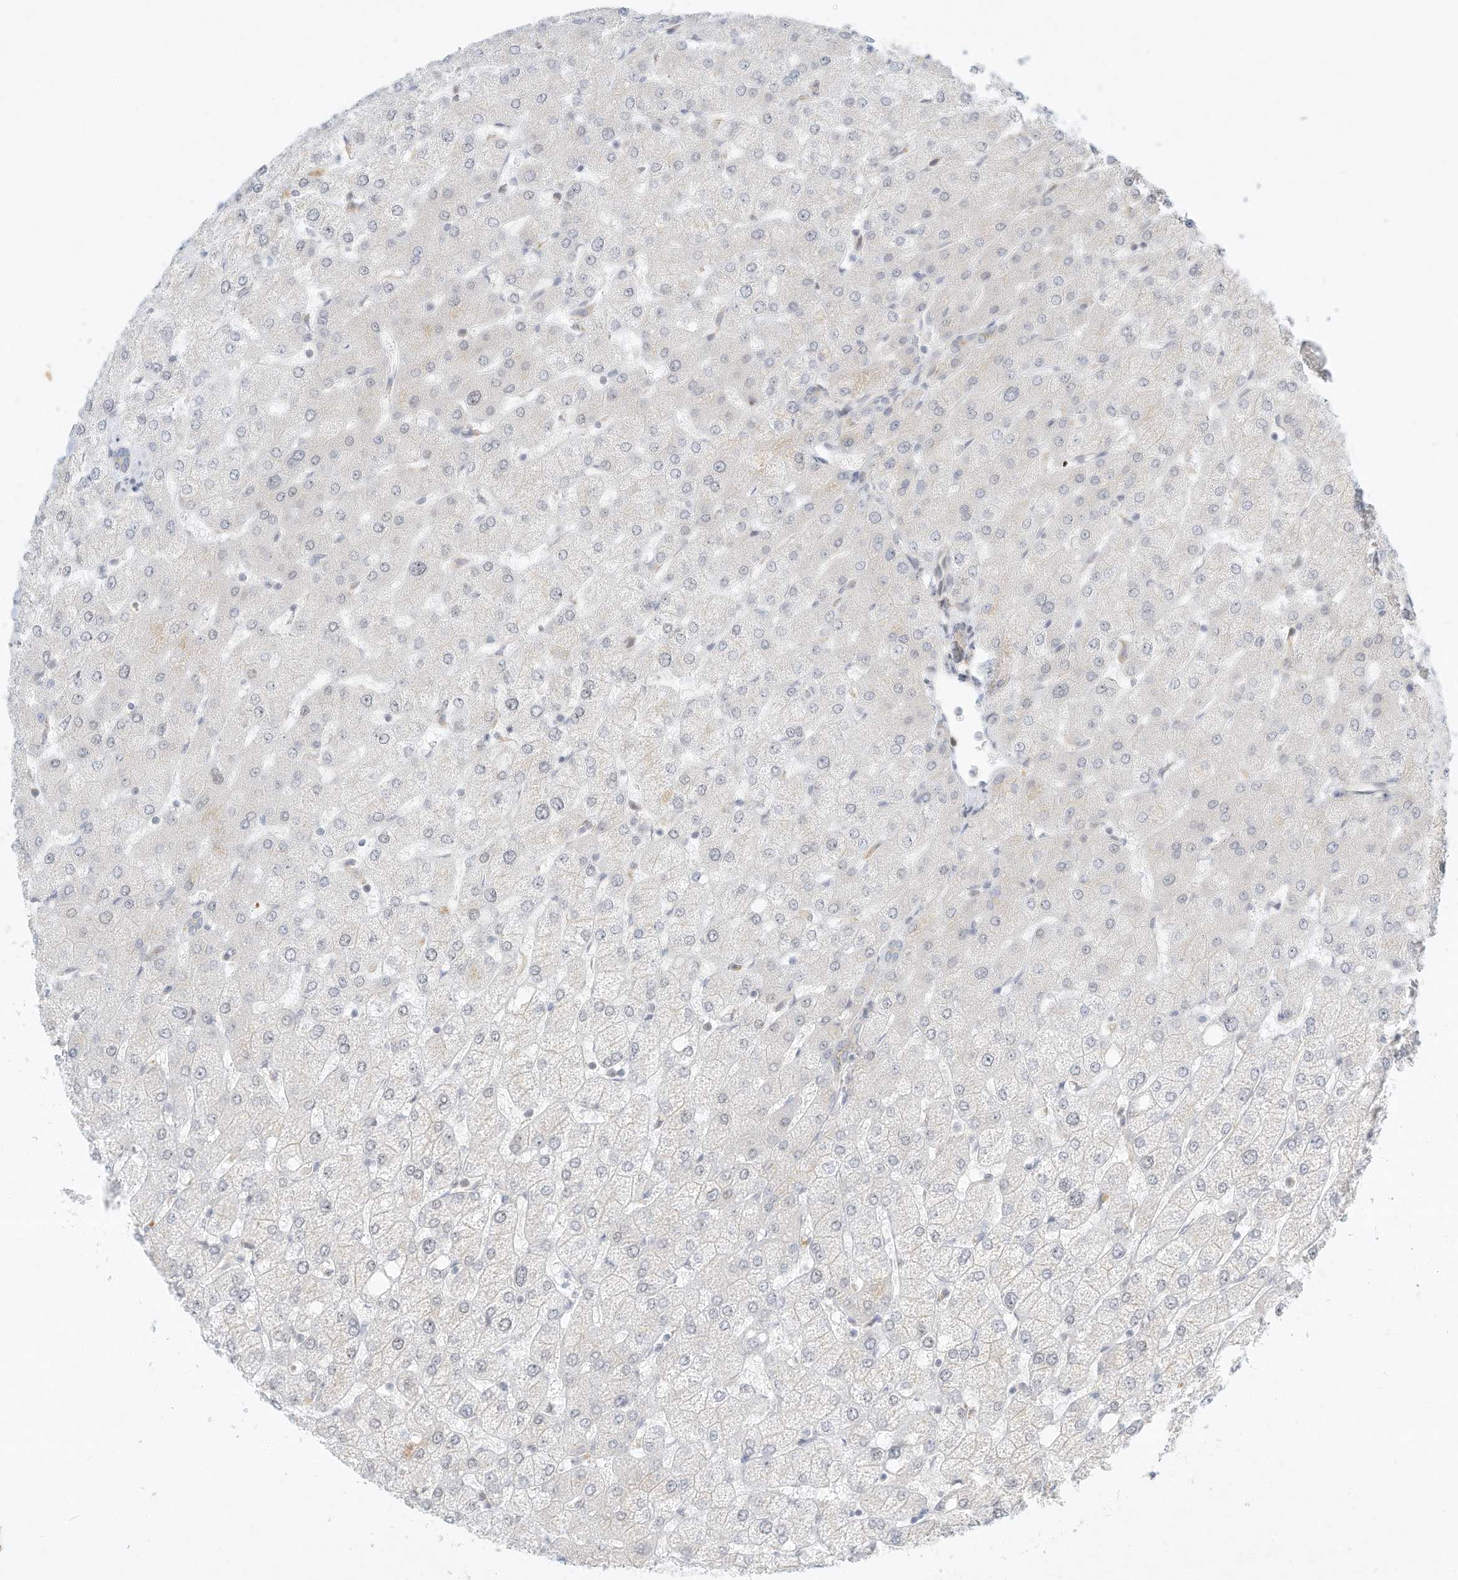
{"staining": {"intensity": "negative", "quantity": "none", "location": "none"}, "tissue": "liver", "cell_type": "Cholangiocytes", "image_type": "normal", "snomed": [{"axis": "morphology", "description": "Normal tissue, NOS"}, {"axis": "topography", "description": "Liver"}], "caption": "Immunohistochemistry histopathology image of benign liver: human liver stained with DAB exhibits no significant protein staining in cholangiocytes.", "gene": "PAK6", "patient": {"sex": "female", "age": 54}}